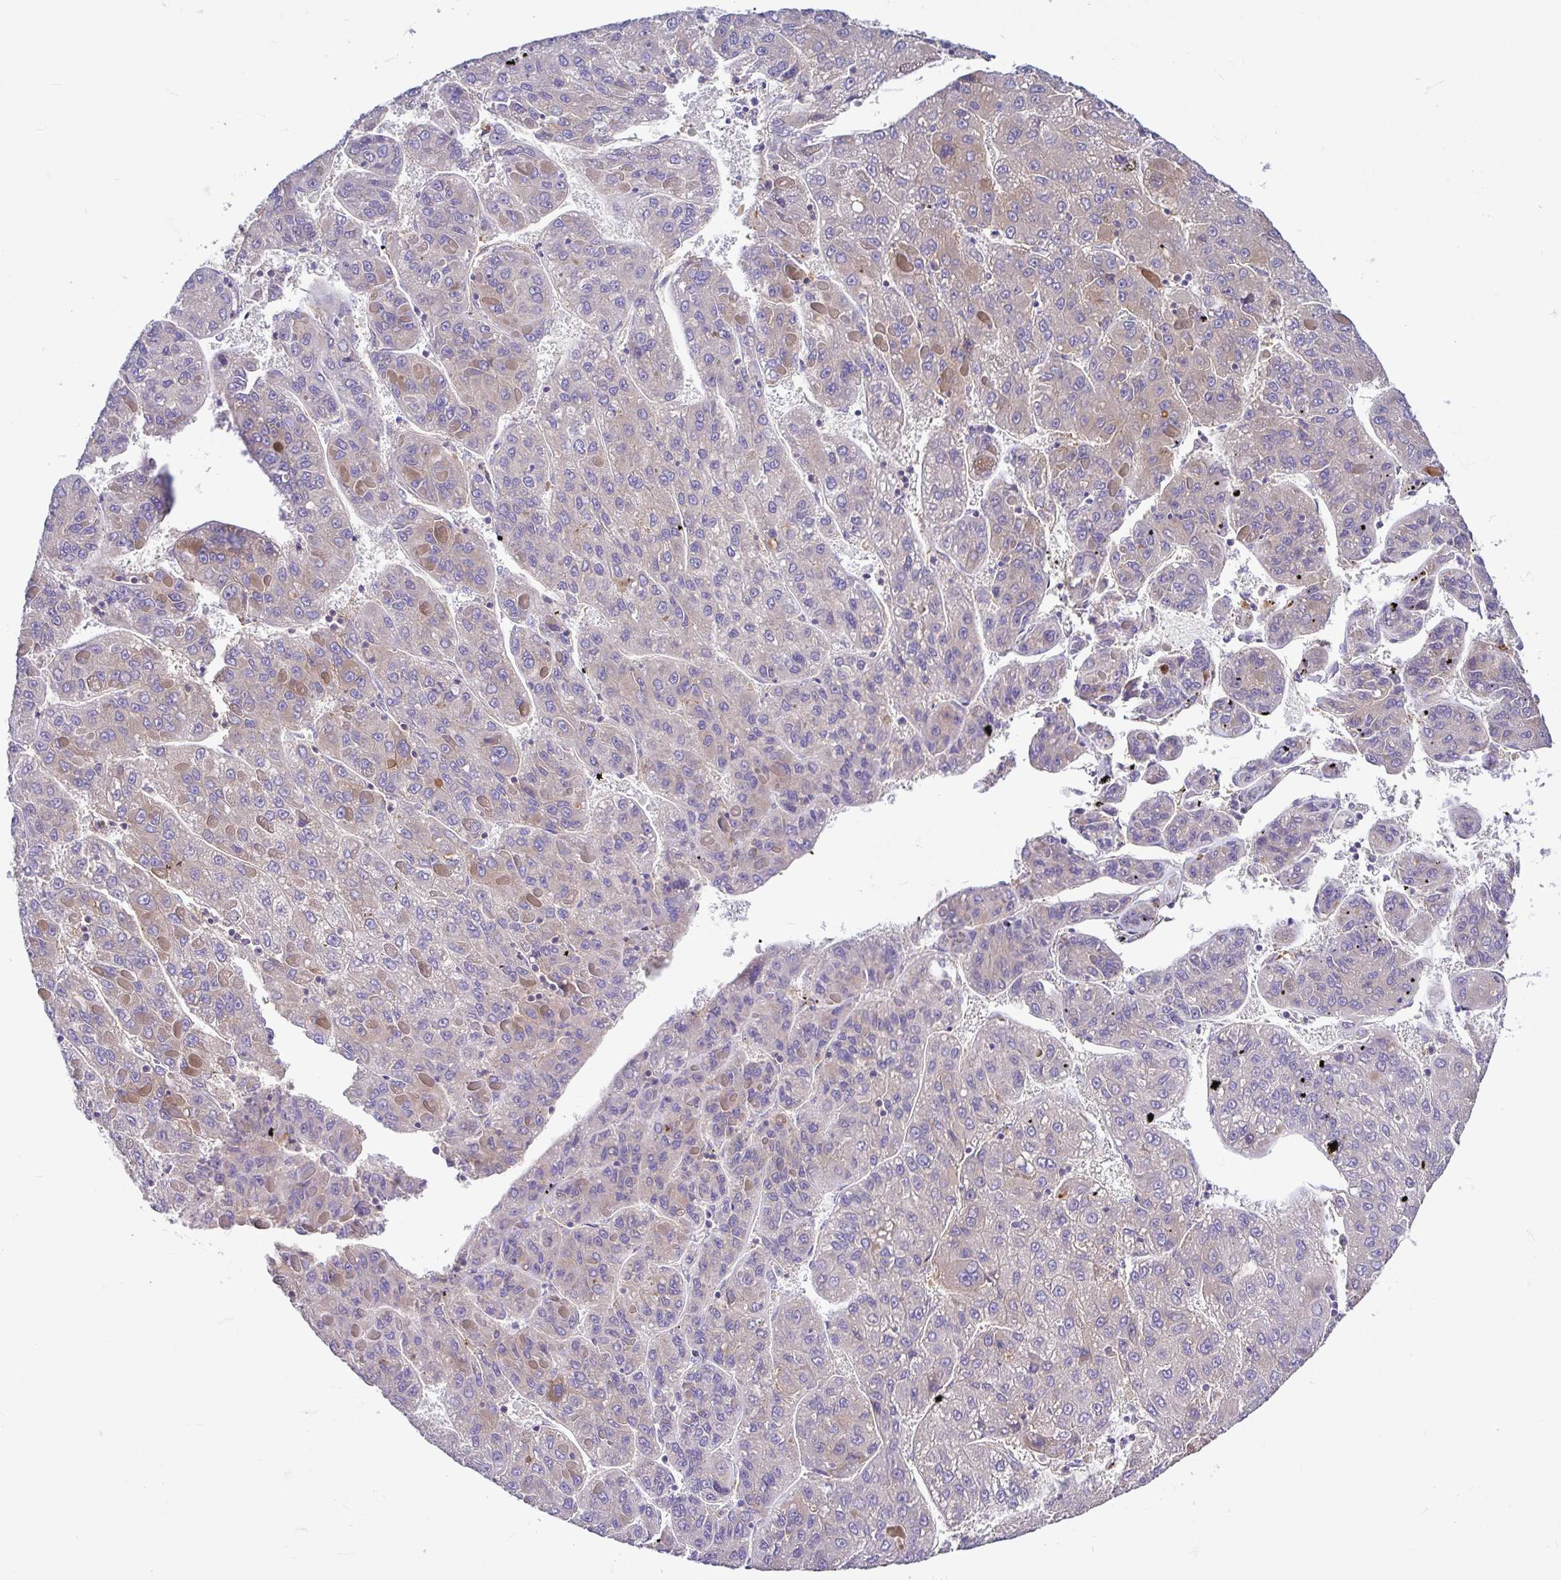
{"staining": {"intensity": "negative", "quantity": "none", "location": "none"}, "tissue": "liver cancer", "cell_type": "Tumor cells", "image_type": "cancer", "snomed": [{"axis": "morphology", "description": "Carcinoma, Hepatocellular, NOS"}, {"axis": "topography", "description": "Liver"}], "caption": "Human liver cancer stained for a protein using immunohistochemistry (IHC) reveals no positivity in tumor cells.", "gene": "LARS1", "patient": {"sex": "female", "age": 82}}